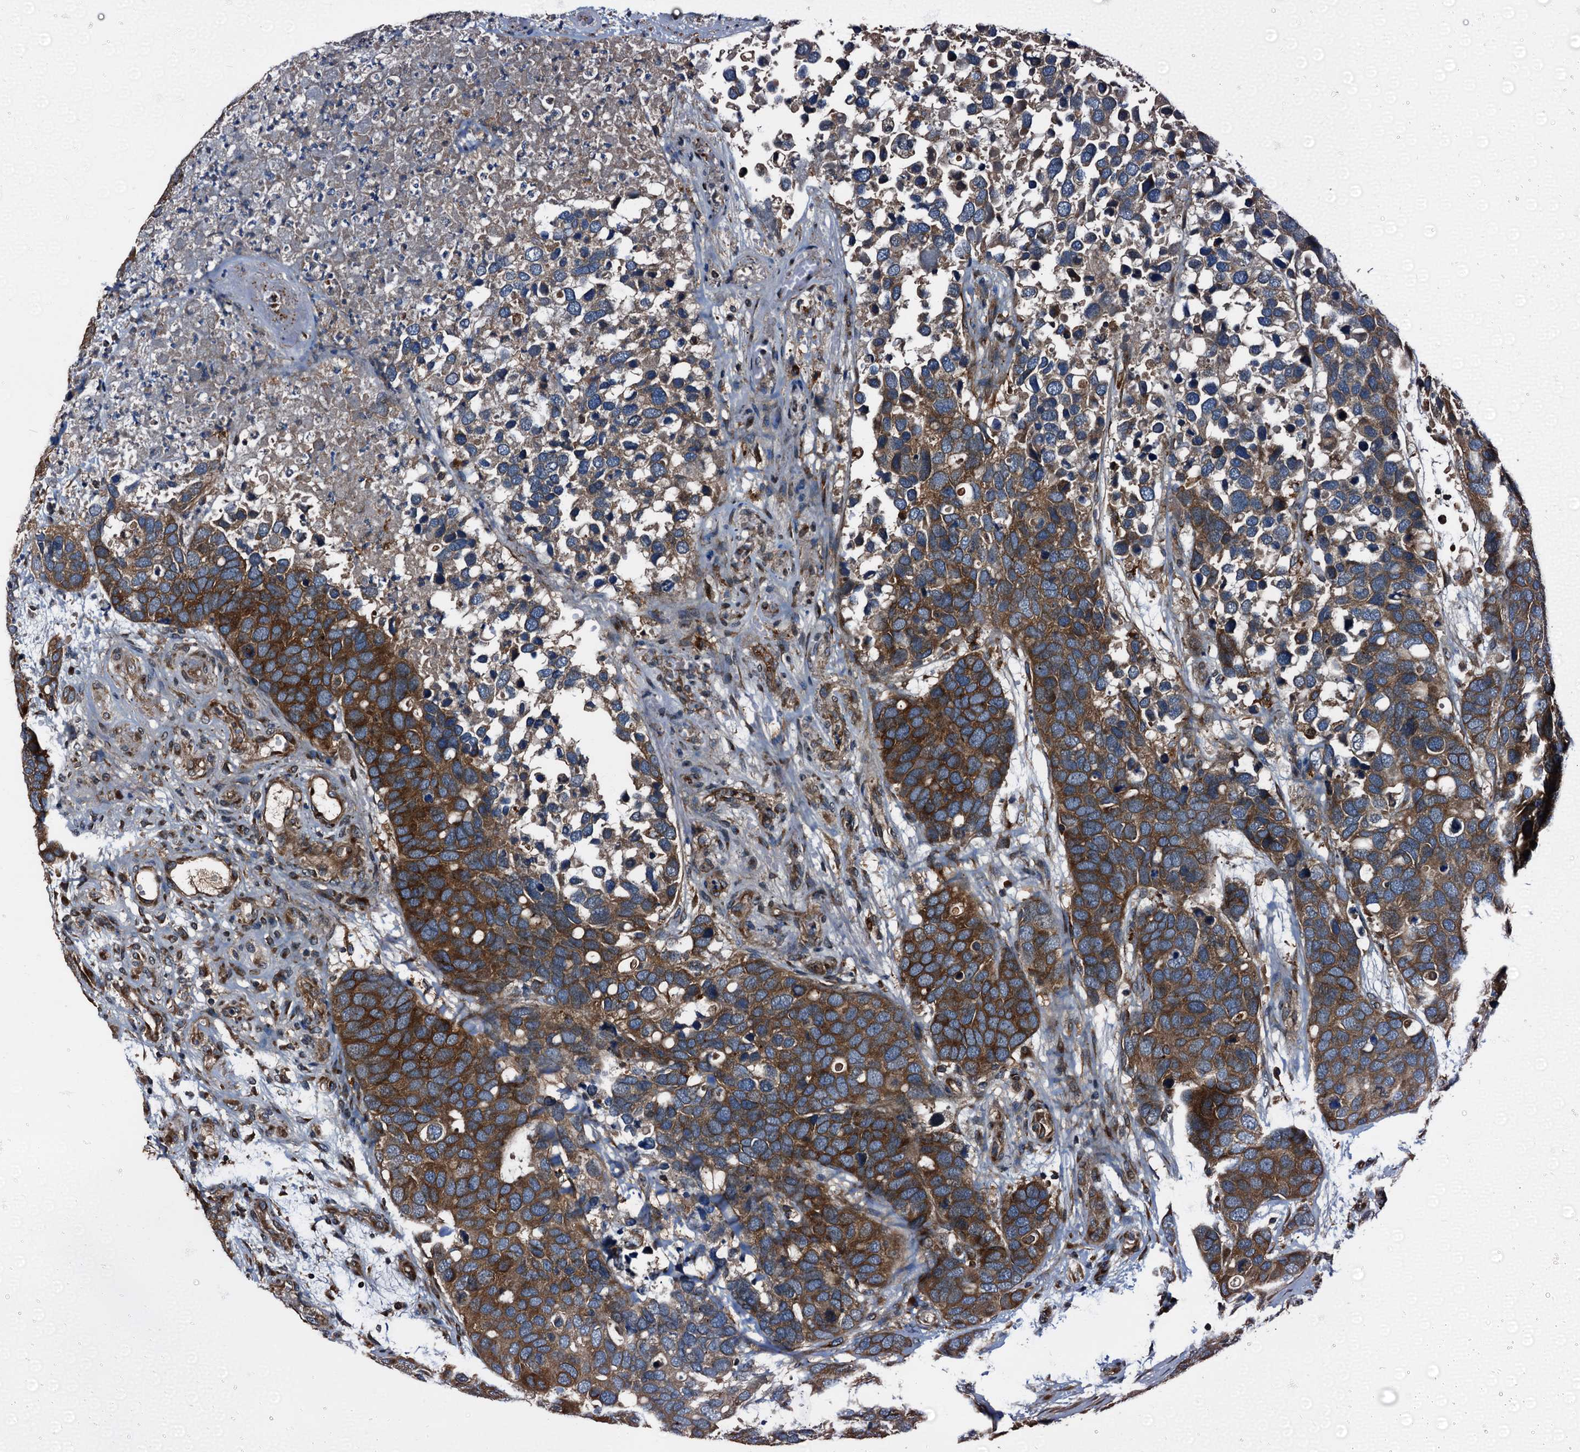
{"staining": {"intensity": "strong", "quantity": ">75%", "location": "cytoplasmic/membranous"}, "tissue": "breast cancer", "cell_type": "Tumor cells", "image_type": "cancer", "snomed": [{"axis": "morphology", "description": "Duct carcinoma"}, {"axis": "topography", "description": "Breast"}], "caption": "Protein expression analysis of human breast cancer (intraductal carcinoma) reveals strong cytoplasmic/membranous positivity in about >75% of tumor cells.", "gene": "PEX5", "patient": {"sex": "female", "age": 83}}